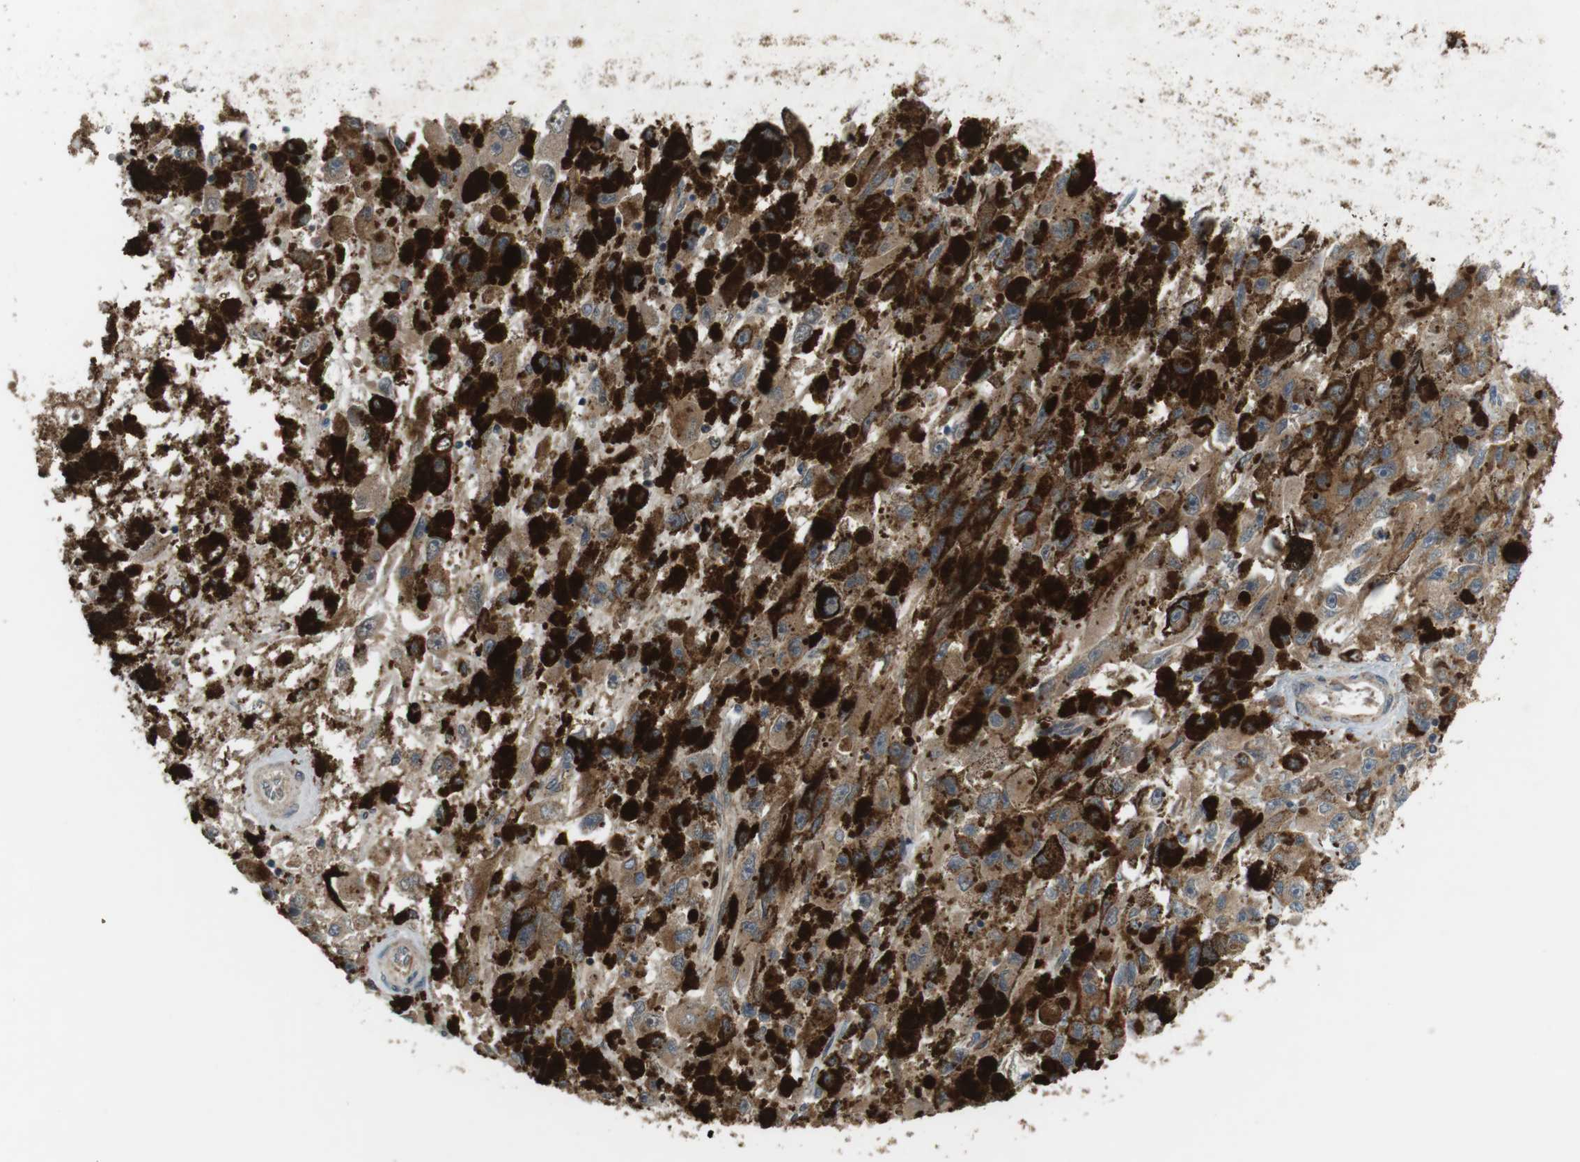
{"staining": {"intensity": "moderate", "quantity": ">75%", "location": "cytoplasmic/membranous"}, "tissue": "melanoma", "cell_type": "Tumor cells", "image_type": "cancer", "snomed": [{"axis": "morphology", "description": "Malignant melanoma, NOS"}, {"axis": "topography", "description": "Skin"}], "caption": "Melanoma stained with a brown dye displays moderate cytoplasmic/membranous positive expression in about >75% of tumor cells.", "gene": "DDAH2", "patient": {"sex": "female", "age": 104}}